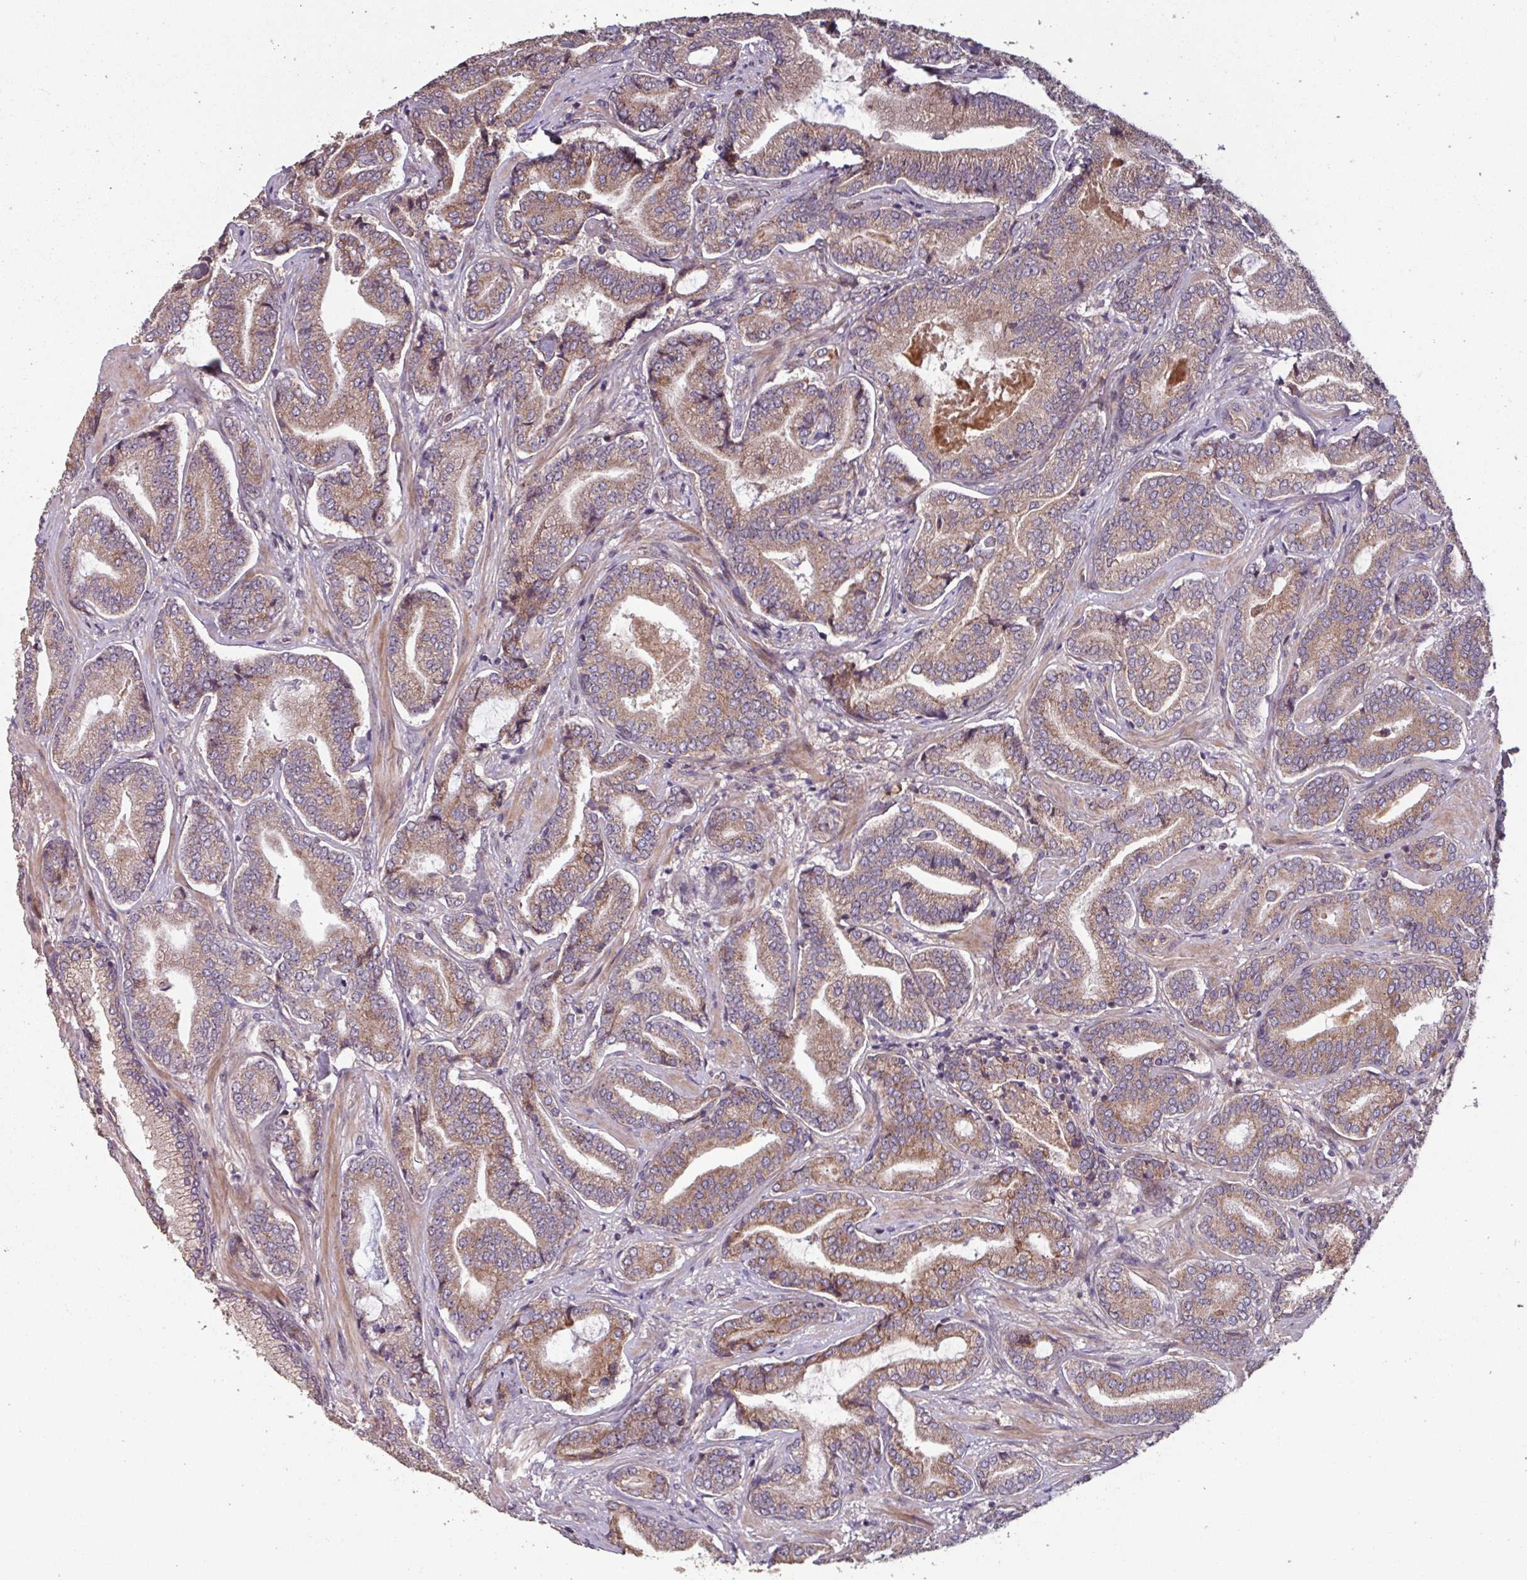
{"staining": {"intensity": "moderate", "quantity": ">75%", "location": "cytoplasmic/membranous"}, "tissue": "prostate cancer", "cell_type": "Tumor cells", "image_type": "cancer", "snomed": [{"axis": "morphology", "description": "Adenocarcinoma, Low grade"}, {"axis": "topography", "description": "Prostate and seminal vesicle, NOS"}], "caption": "Protein staining by immunohistochemistry shows moderate cytoplasmic/membranous expression in about >75% of tumor cells in low-grade adenocarcinoma (prostate).", "gene": "TMEM88", "patient": {"sex": "male", "age": 61}}